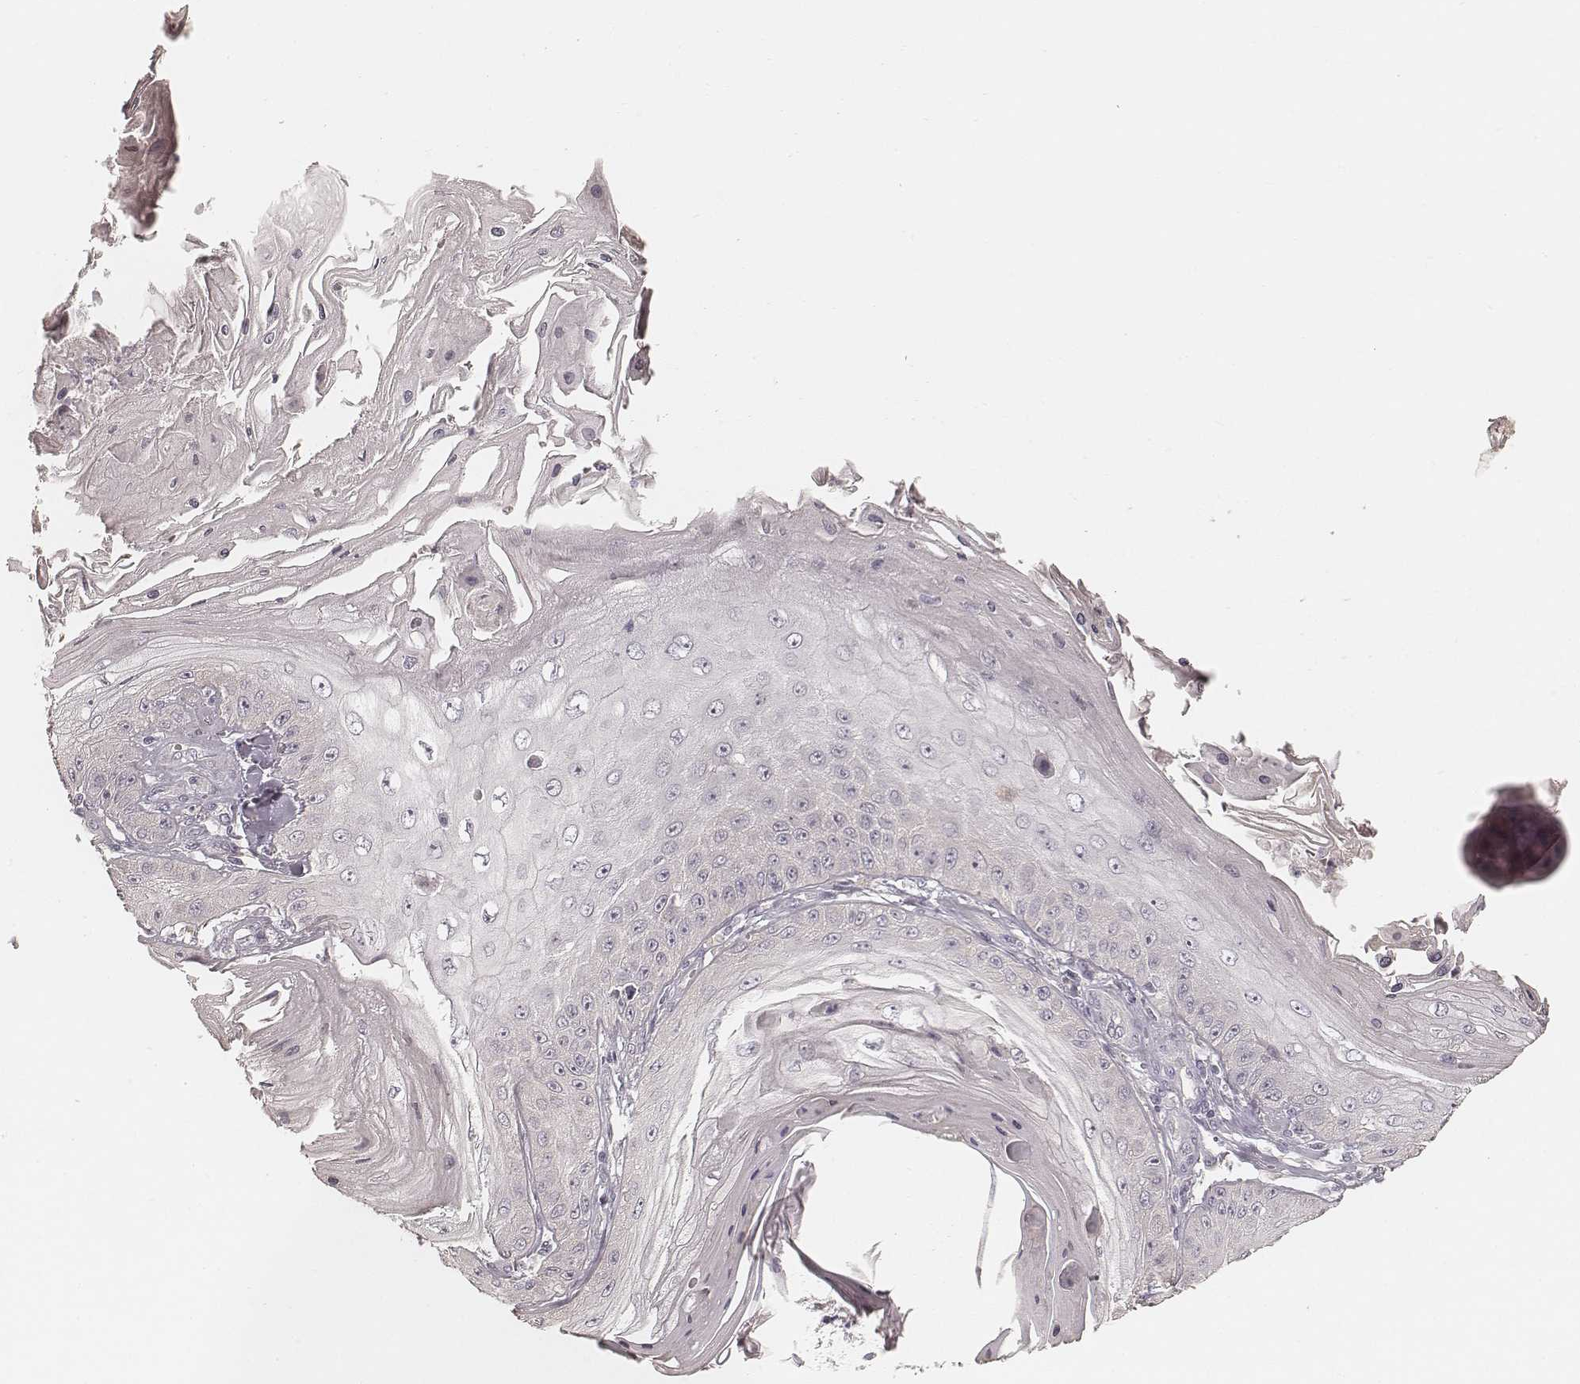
{"staining": {"intensity": "negative", "quantity": "none", "location": "none"}, "tissue": "skin cancer", "cell_type": "Tumor cells", "image_type": "cancer", "snomed": [{"axis": "morphology", "description": "Squamous cell carcinoma, NOS"}, {"axis": "topography", "description": "Skin"}], "caption": "Skin squamous cell carcinoma was stained to show a protein in brown. There is no significant staining in tumor cells.", "gene": "FMNL2", "patient": {"sex": "male", "age": 70}}